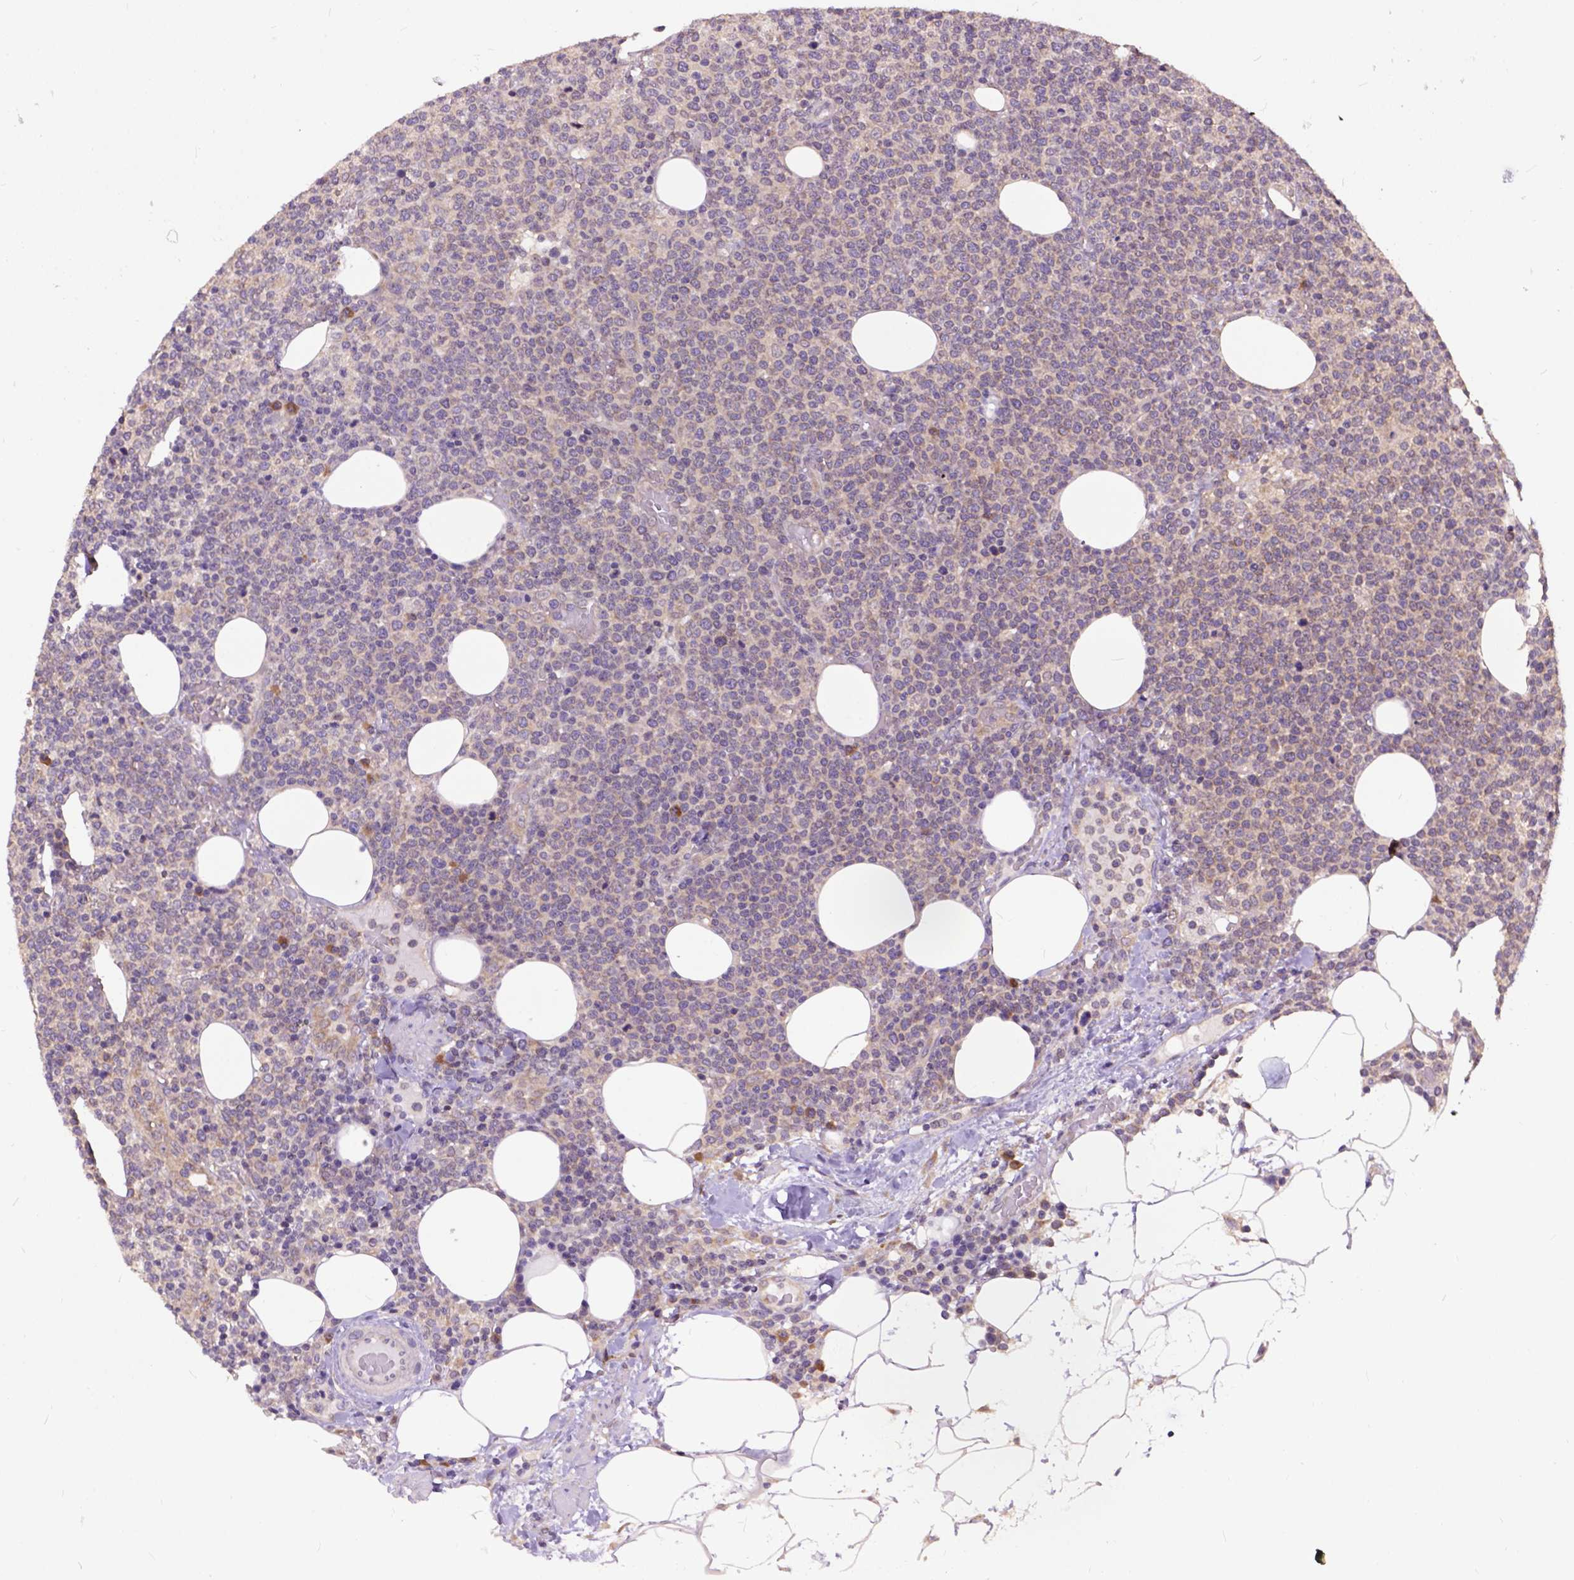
{"staining": {"intensity": "negative", "quantity": "none", "location": "none"}, "tissue": "lymphoma", "cell_type": "Tumor cells", "image_type": "cancer", "snomed": [{"axis": "morphology", "description": "Malignant lymphoma, non-Hodgkin's type, High grade"}, {"axis": "topography", "description": "Lymph node"}], "caption": "Protein analysis of malignant lymphoma, non-Hodgkin's type (high-grade) demonstrates no significant expression in tumor cells. Nuclei are stained in blue.", "gene": "ARL1", "patient": {"sex": "male", "age": 61}}